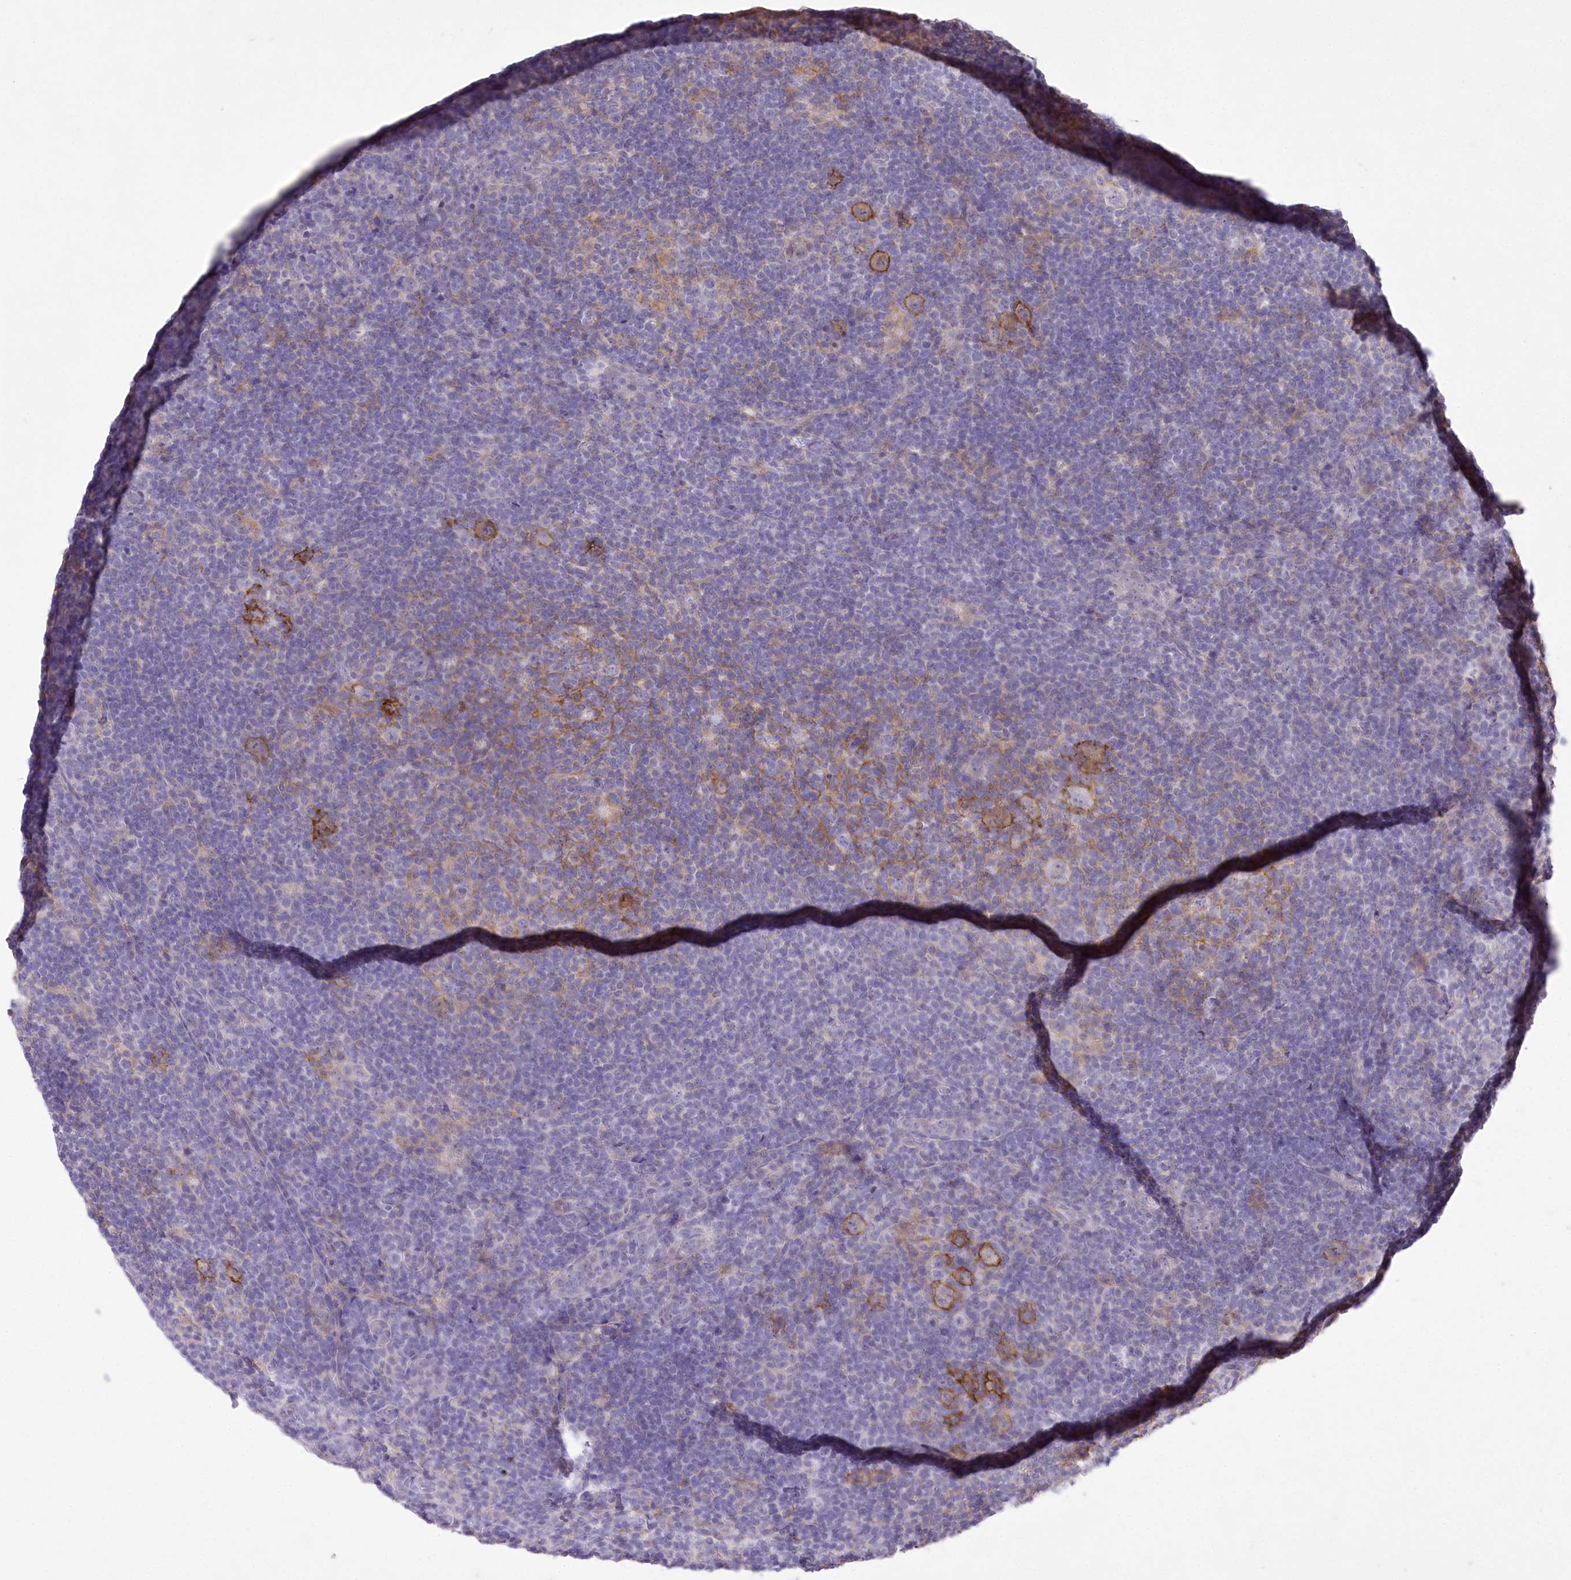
{"staining": {"intensity": "moderate", "quantity": "25%-75%", "location": "cytoplasmic/membranous"}, "tissue": "lymphoma", "cell_type": "Tumor cells", "image_type": "cancer", "snomed": [{"axis": "morphology", "description": "Hodgkin's disease, NOS"}, {"axis": "topography", "description": "Lymph node"}], "caption": "Immunohistochemical staining of human lymphoma demonstrates moderate cytoplasmic/membranous protein expression in approximately 25%-75% of tumor cells.", "gene": "ENPP1", "patient": {"sex": "female", "age": 57}}